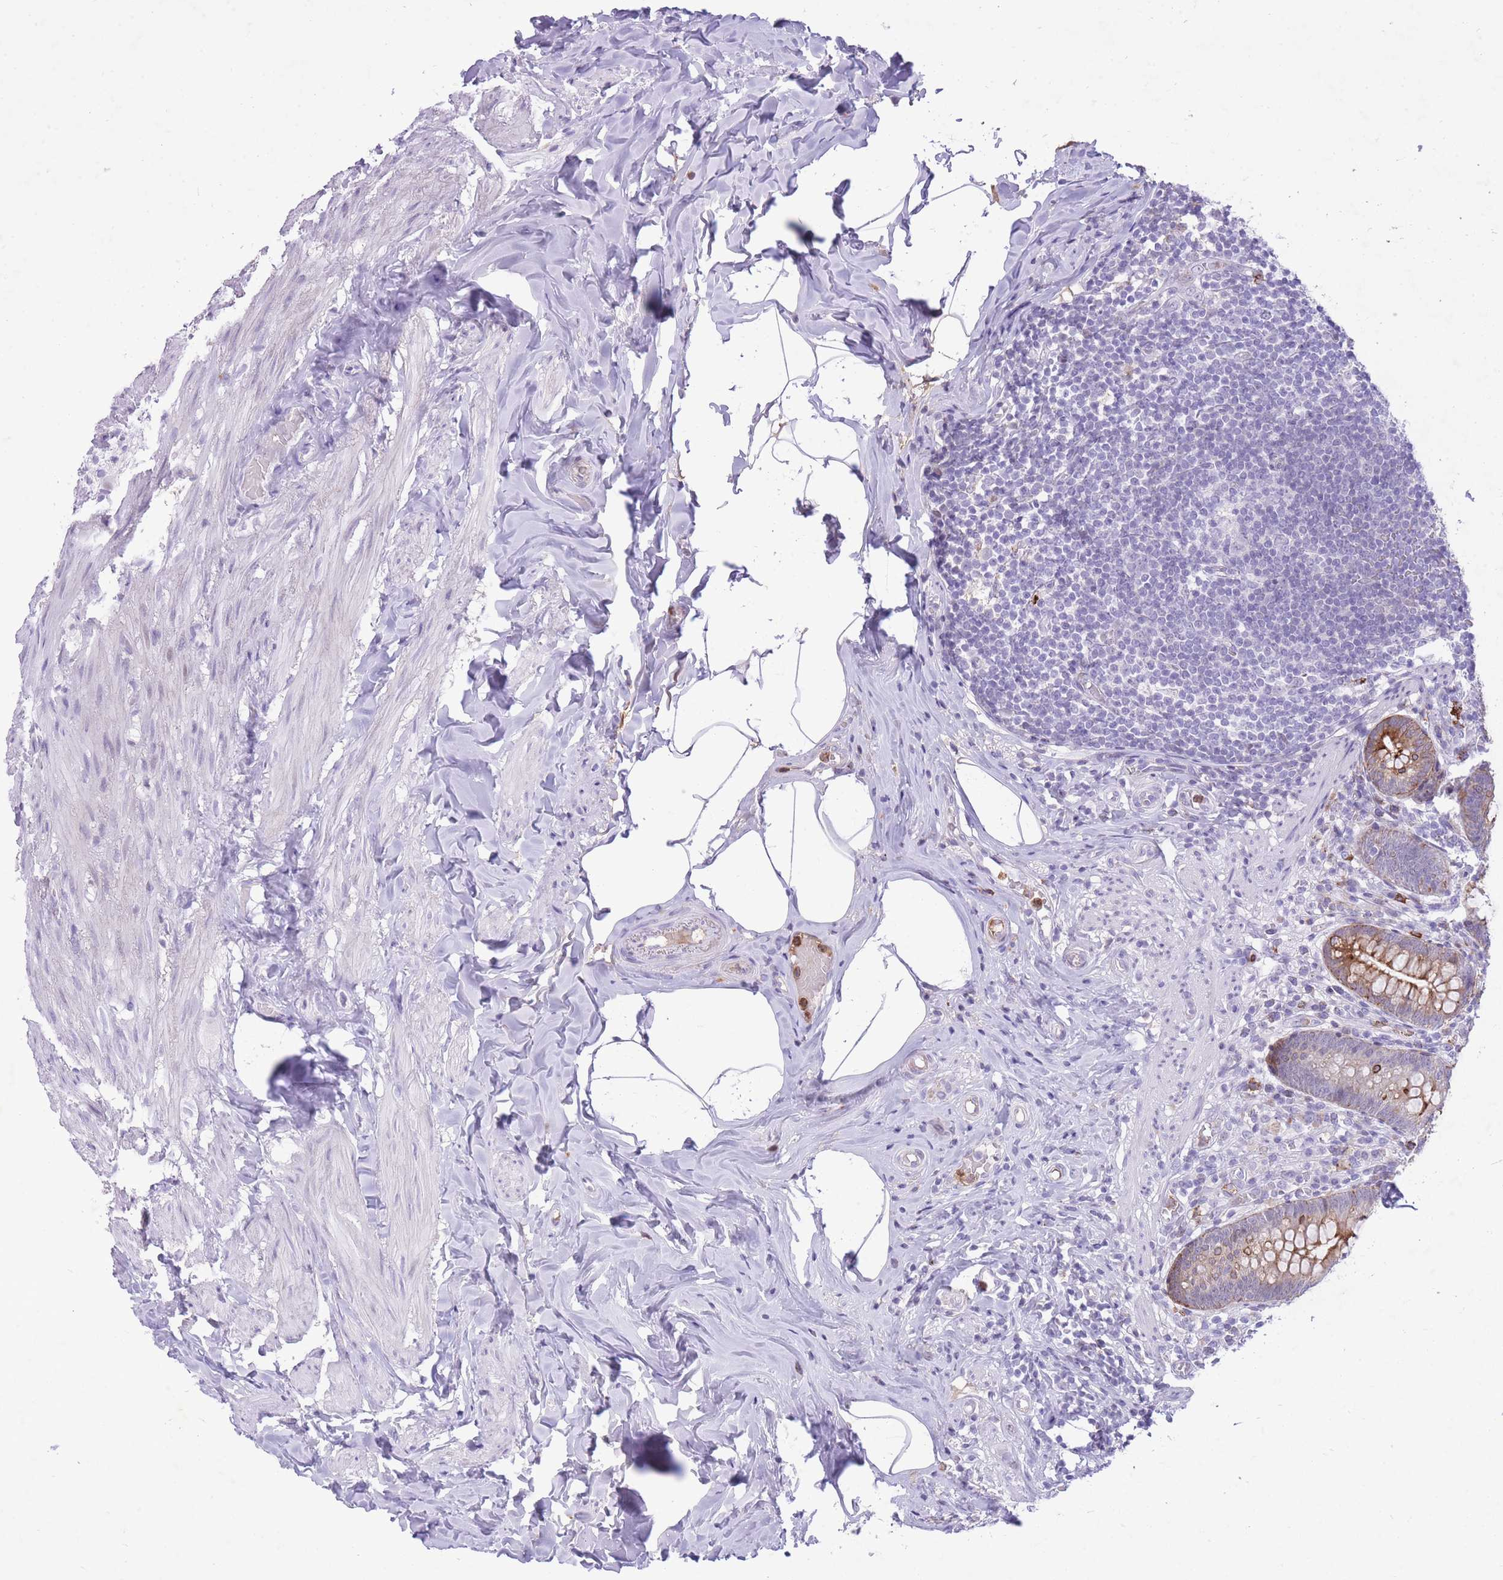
{"staining": {"intensity": "strong", "quantity": ">75%", "location": "cytoplasmic/membranous"}, "tissue": "appendix", "cell_type": "Glandular cells", "image_type": "normal", "snomed": [{"axis": "morphology", "description": "Normal tissue, NOS"}, {"axis": "topography", "description": "Appendix"}], "caption": "Immunohistochemistry staining of benign appendix, which exhibits high levels of strong cytoplasmic/membranous expression in approximately >75% of glandular cells indicating strong cytoplasmic/membranous protein positivity. The staining was performed using DAB (brown) for protein detection and nuclei were counterstained in hematoxylin (blue).", "gene": "MEIS3", "patient": {"sex": "male", "age": 55}}